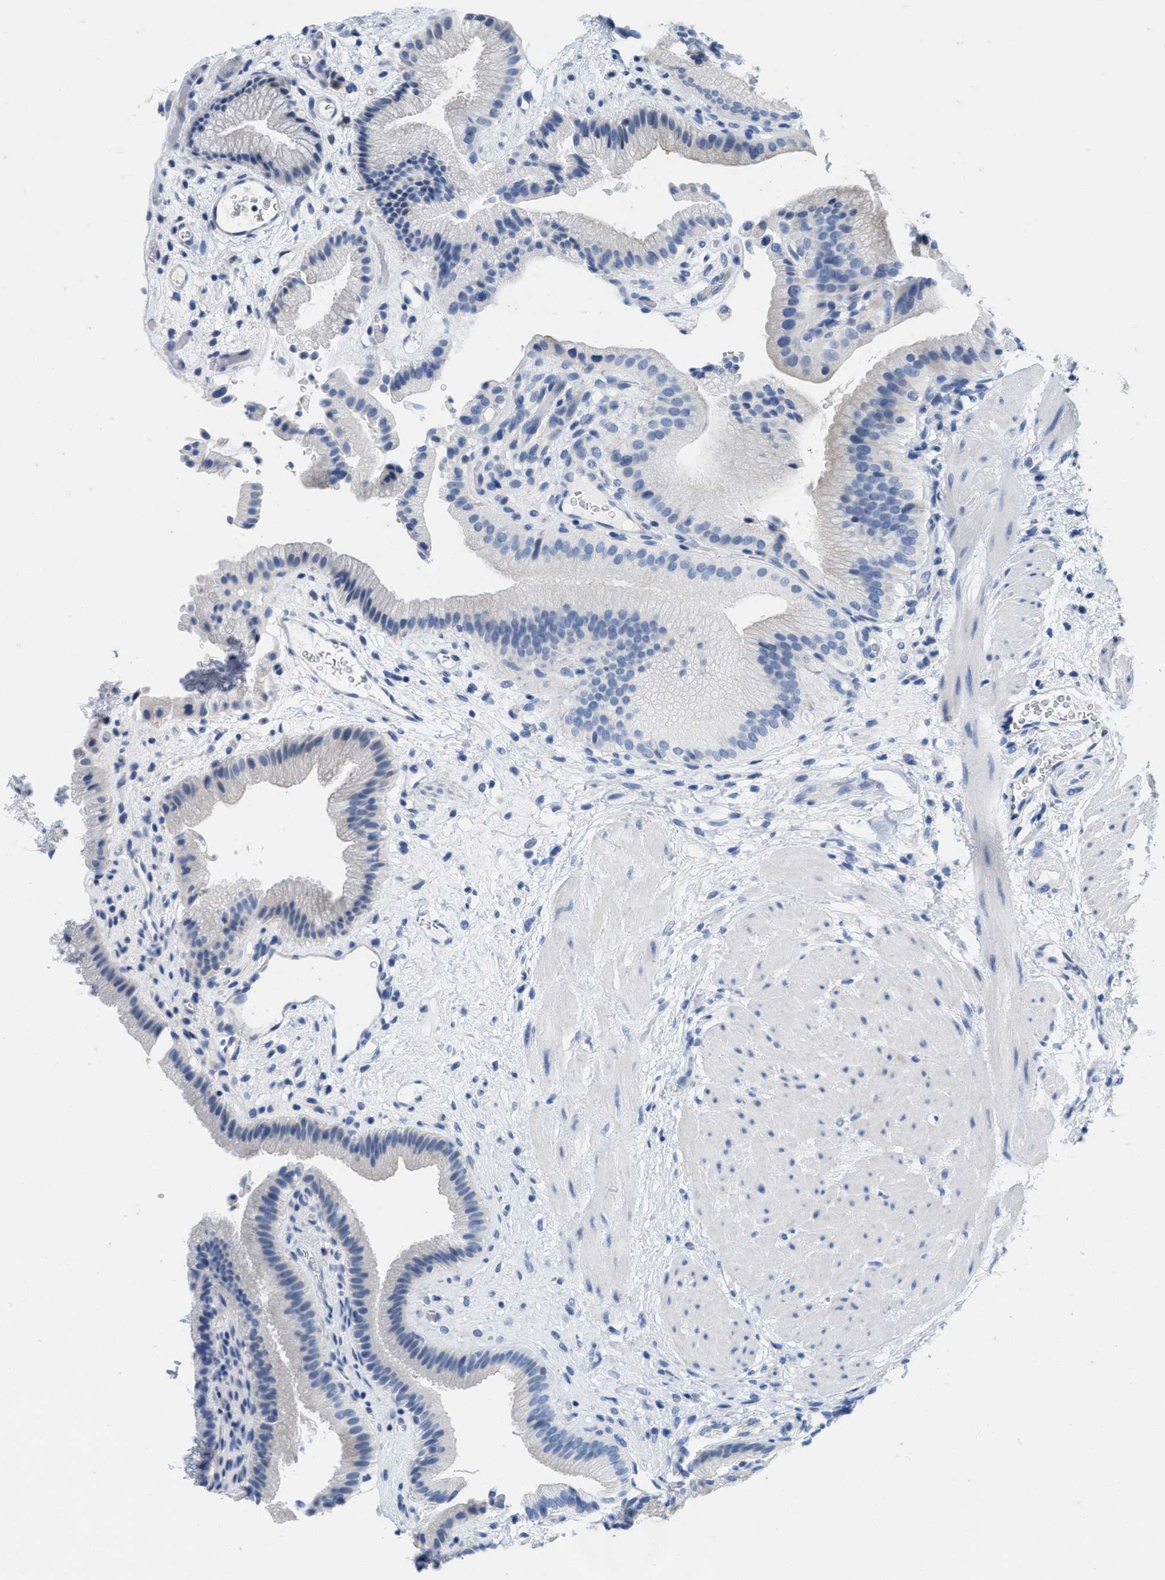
{"staining": {"intensity": "negative", "quantity": "none", "location": "none"}, "tissue": "gallbladder", "cell_type": "Glandular cells", "image_type": "normal", "snomed": [{"axis": "morphology", "description": "Normal tissue, NOS"}, {"axis": "topography", "description": "Gallbladder"}], "caption": "There is no significant expression in glandular cells of gallbladder. Nuclei are stained in blue.", "gene": "ABCB11", "patient": {"sex": "male", "age": 49}}